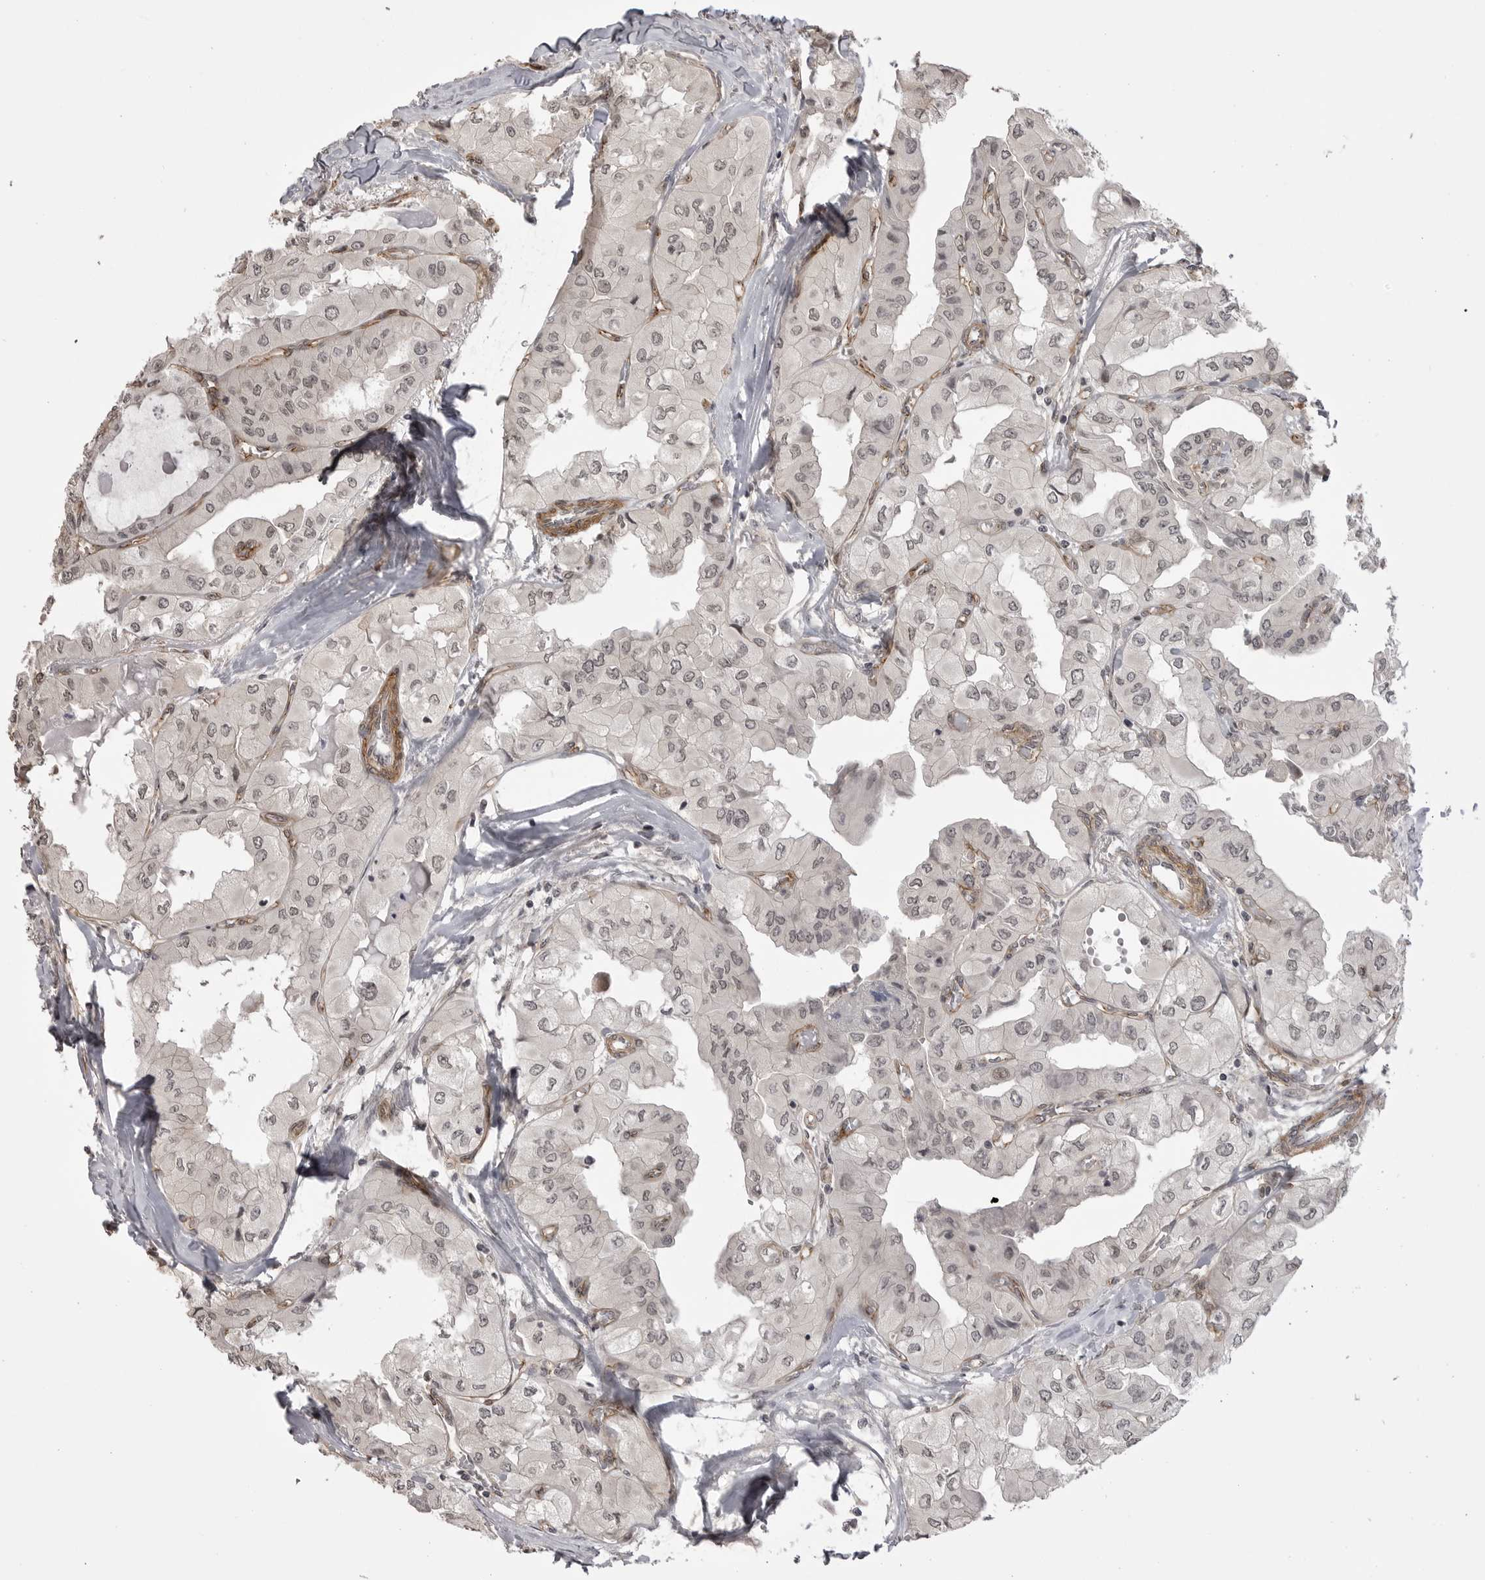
{"staining": {"intensity": "weak", "quantity": "25%-75%", "location": "nuclear"}, "tissue": "thyroid cancer", "cell_type": "Tumor cells", "image_type": "cancer", "snomed": [{"axis": "morphology", "description": "Papillary adenocarcinoma, NOS"}, {"axis": "topography", "description": "Thyroid gland"}], "caption": "The image shows staining of papillary adenocarcinoma (thyroid), revealing weak nuclear protein positivity (brown color) within tumor cells. The protein of interest is stained brown, and the nuclei are stained in blue (DAB (3,3'-diaminobenzidine) IHC with brightfield microscopy, high magnification).", "gene": "SORBS1", "patient": {"sex": "female", "age": 59}}